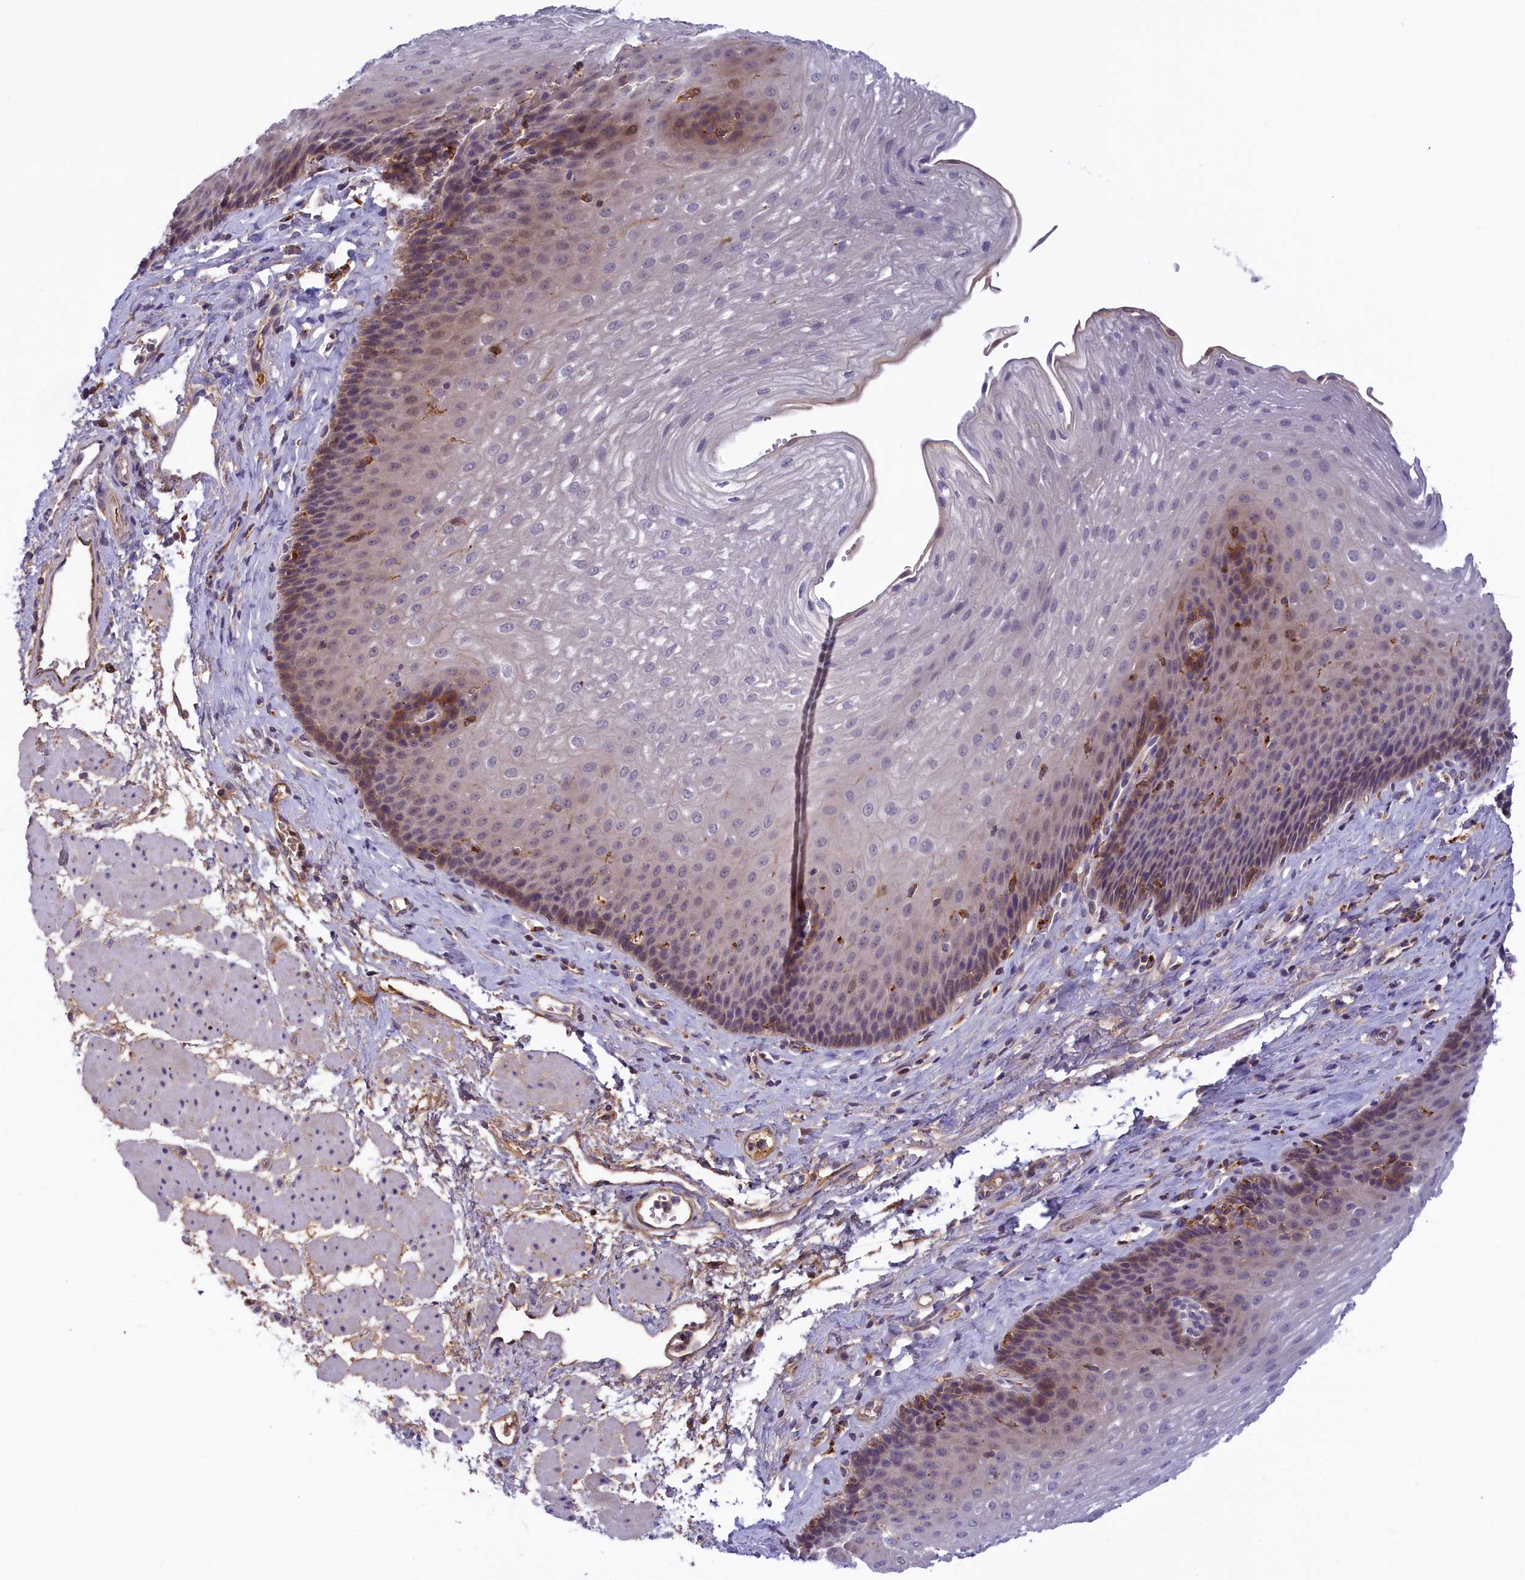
{"staining": {"intensity": "weak", "quantity": "25%-75%", "location": "cytoplasmic/membranous"}, "tissue": "esophagus", "cell_type": "Squamous epithelial cells", "image_type": "normal", "snomed": [{"axis": "morphology", "description": "Normal tissue, NOS"}, {"axis": "topography", "description": "Esophagus"}], "caption": "The histopathology image reveals staining of normal esophagus, revealing weak cytoplasmic/membranous protein staining (brown color) within squamous epithelial cells. The protein is stained brown, and the nuclei are stained in blue (DAB IHC with brightfield microscopy, high magnification).", "gene": "STYX", "patient": {"sex": "female", "age": 66}}